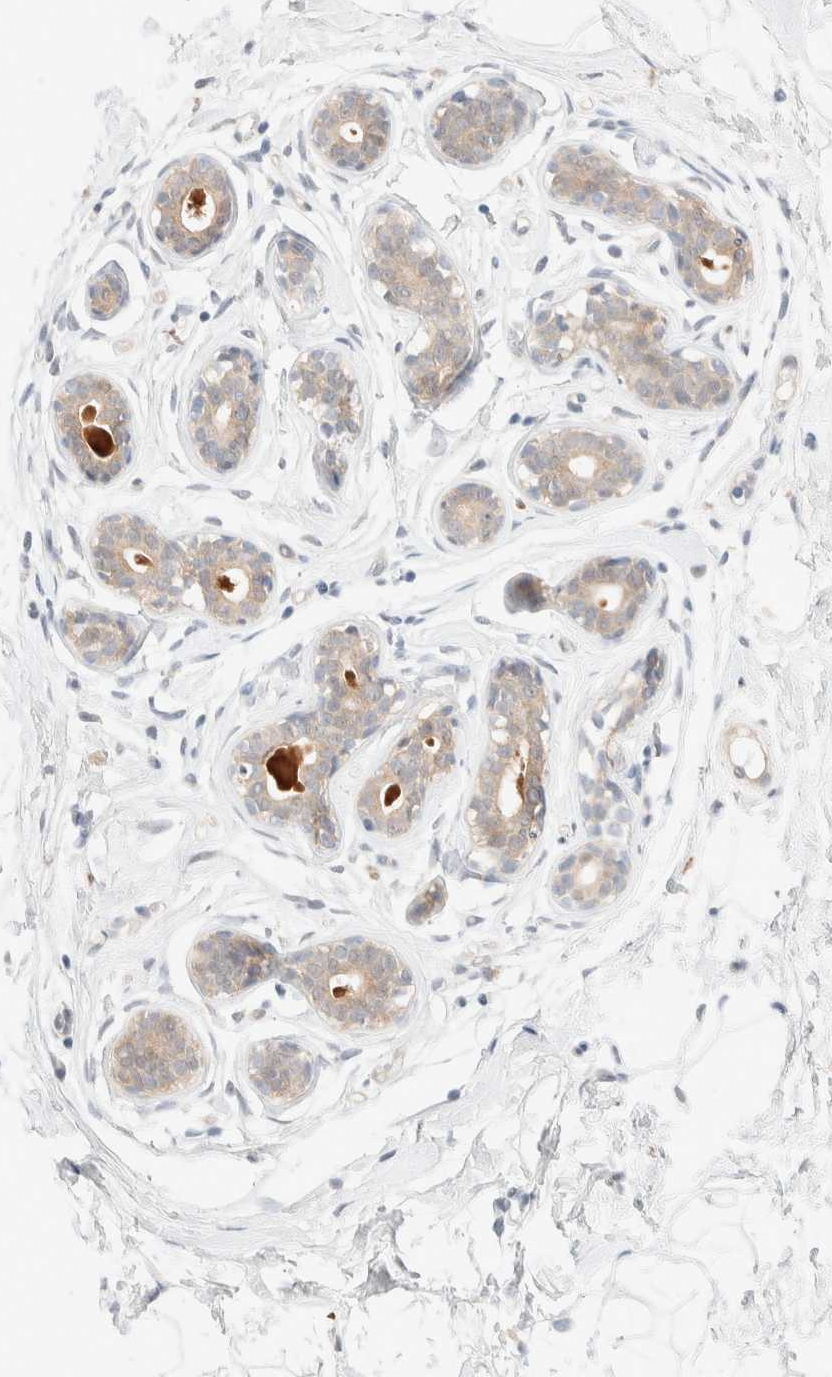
{"staining": {"intensity": "negative", "quantity": "none", "location": "none"}, "tissue": "breast", "cell_type": "Adipocytes", "image_type": "normal", "snomed": [{"axis": "morphology", "description": "Normal tissue, NOS"}, {"axis": "topography", "description": "Breast"}], "caption": "Immunohistochemistry micrograph of normal breast: breast stained with DAB exhibits no significant protein expression in adipocytes.", "gene": "CHKA", "patient": {"sex": "female", "age": 23}}